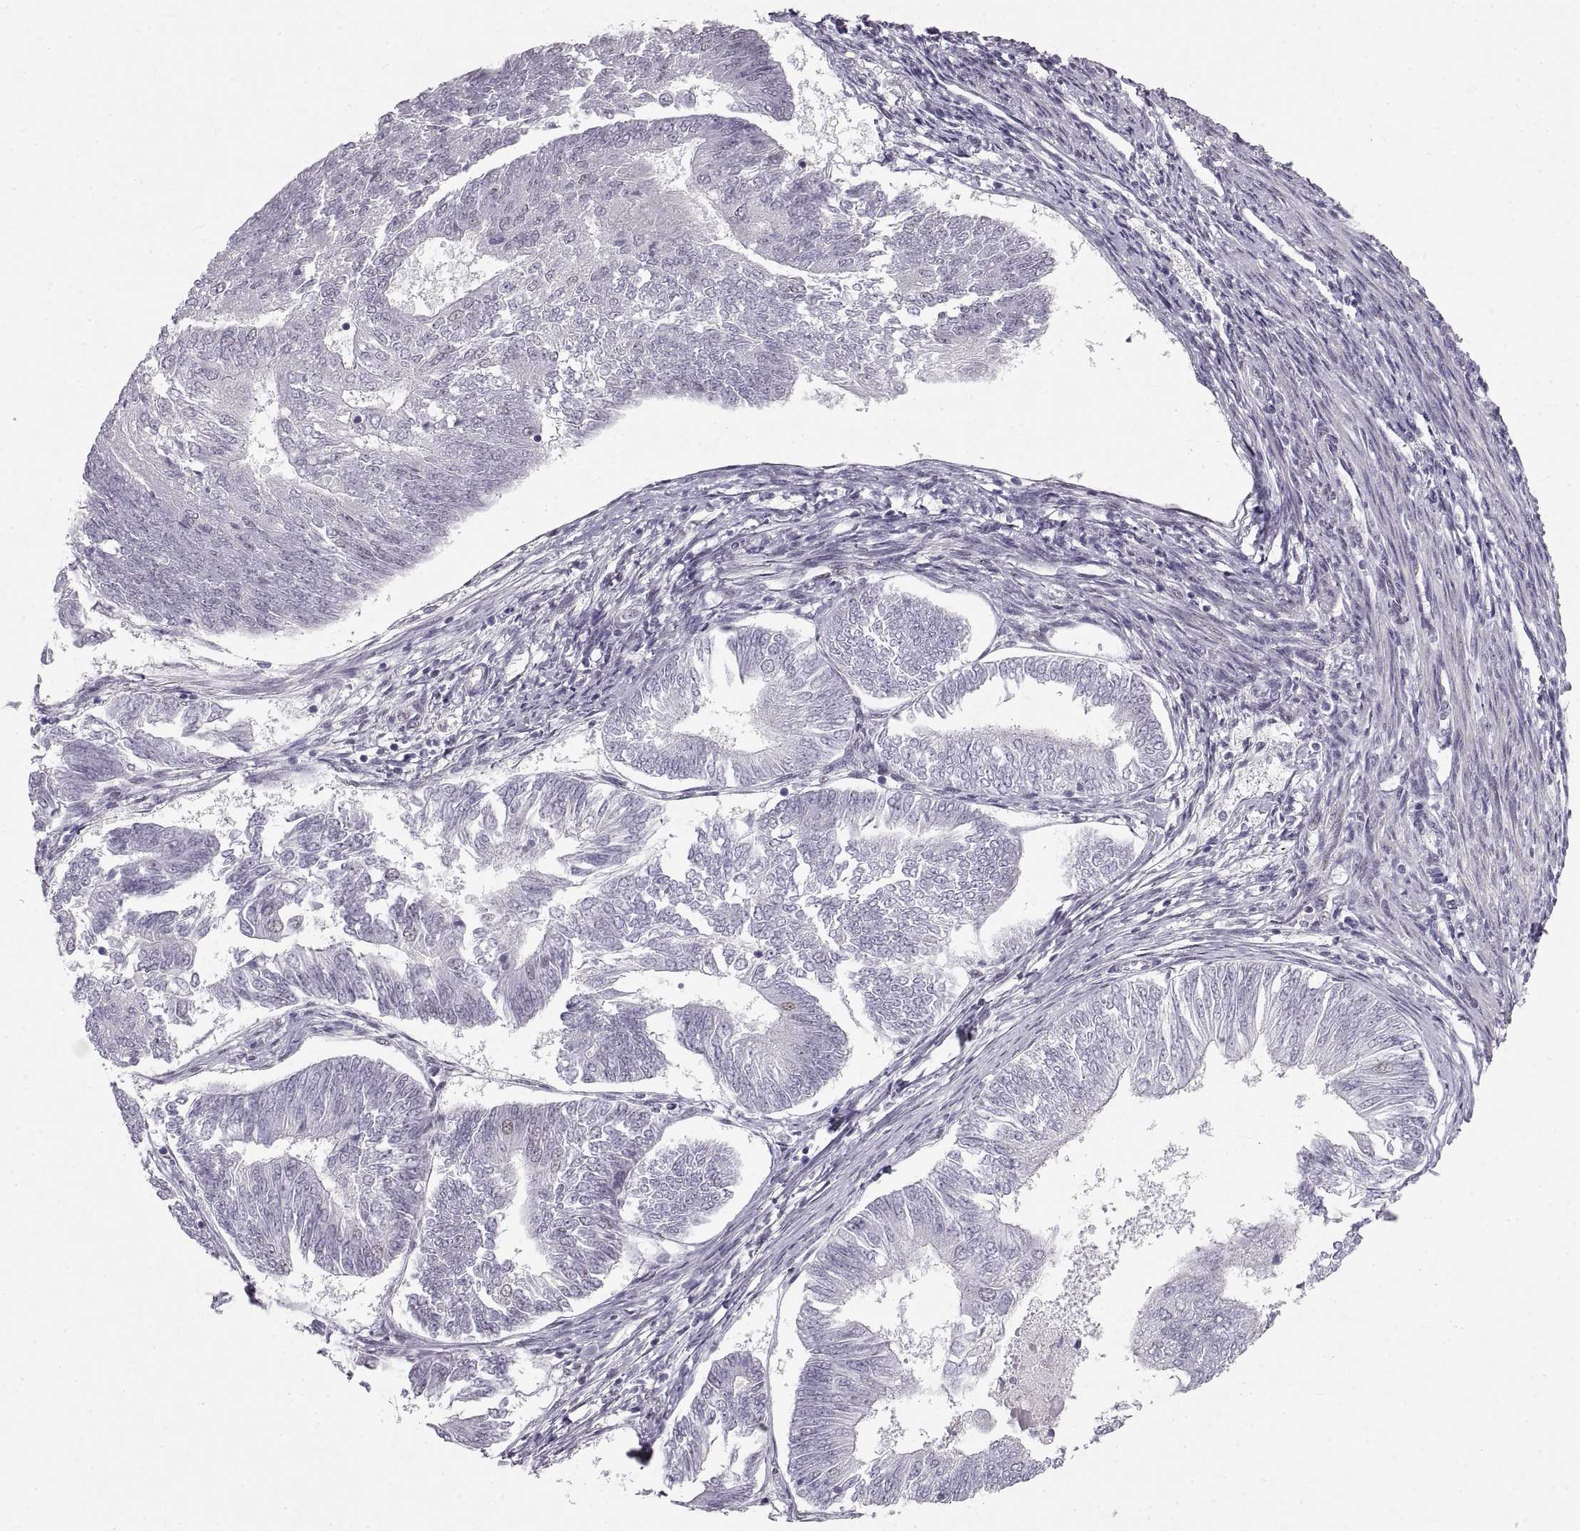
{"staining": {"intensity": "negative", "quantity": "none", "location": "none"}, "tissue": "endometrial cancer", "cell_type": "Tumor cells", "image_type": "cancer", "snomed": [{"axis": "morphology", "description": "Adenocarcinoma, NOS"}, {"axis": "topography", "description": "Endometrium"}], "caption": "The micrograph exhibits no significant staining in tumor cells of endometrial cancer (adenocarcinoma).", "gene": "NANOS3", "patient": {"sex": "female", "age": 58}}